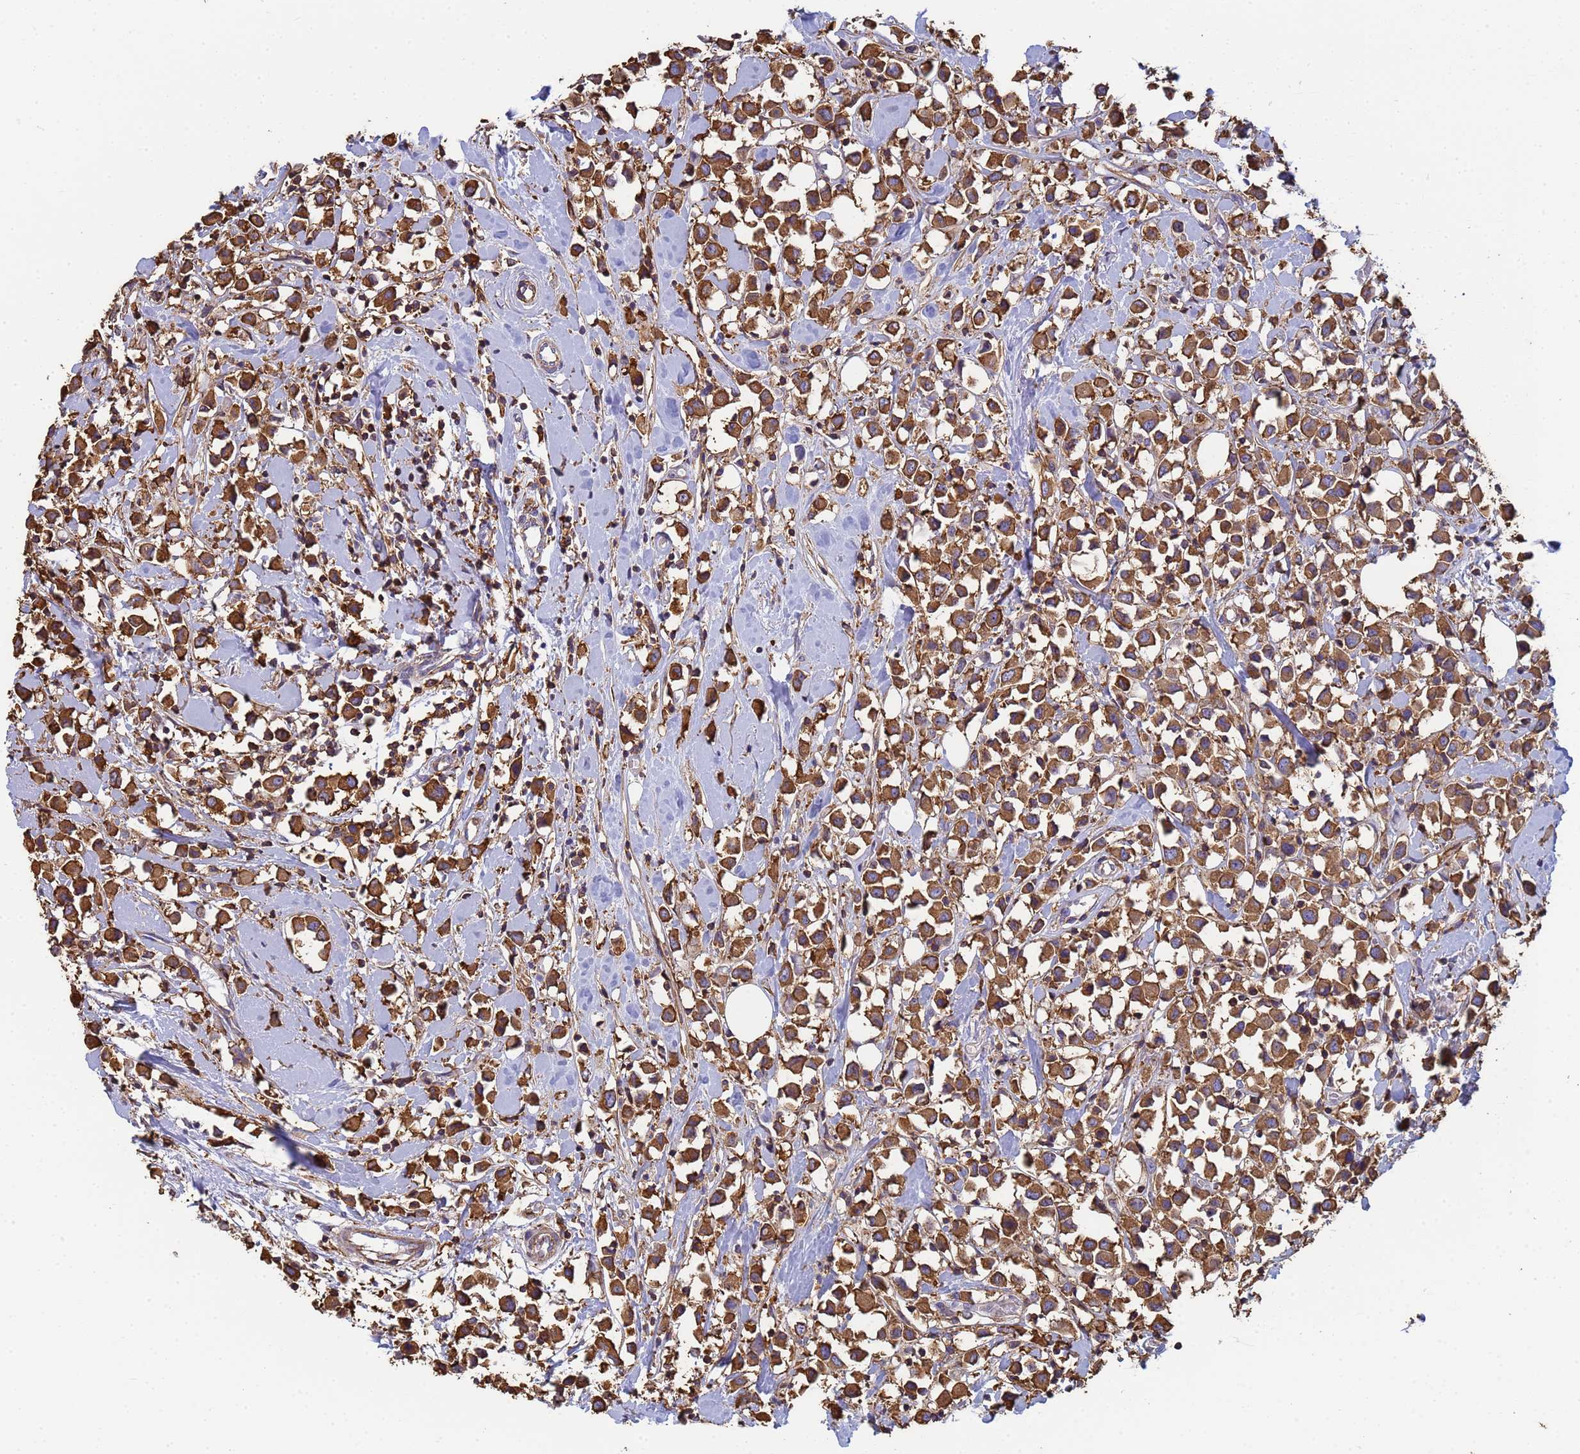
{"staining": {"intensity": "strong", "quantity": ">75%", "location": "cytoplasmic/membranous"}, "tissue": "breast cancer", "cell_type": "Tumor cells", "image_type": "cancer", "snomed": [{"axis": "morphology", "description": "Duct carcinoma"}, {"axis": "topography", "description": "Breast"}], "caption": "A photomicrograph of human breast infiltrating ductal carcinoma stained for a protein shows strong cytoplasmic/membranous brown staining in tumor cells.", "gene": "ZNG1B", "patient": {"sex": "female", "age": 61}}